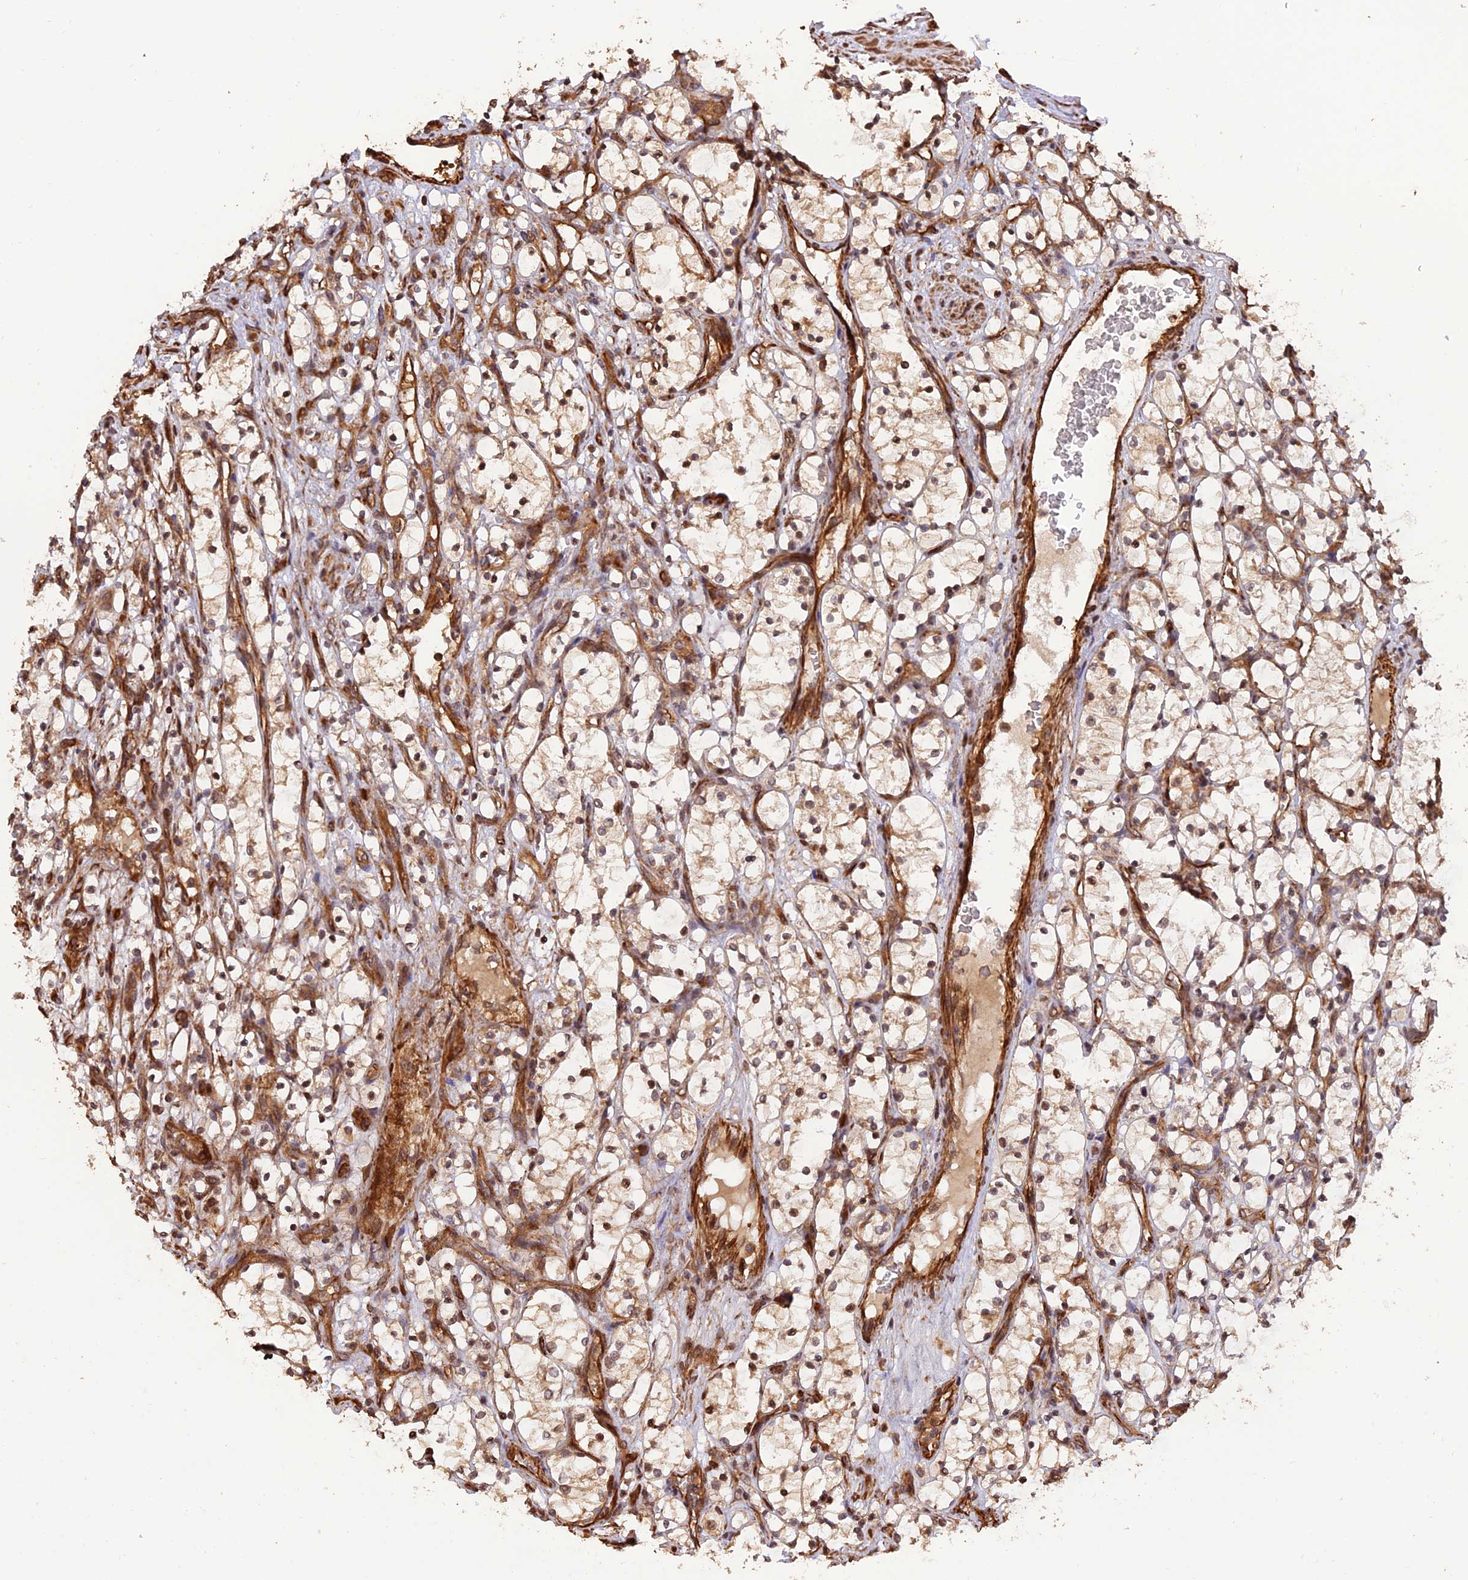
{"staining": {"intensity": "weak", "quantity": ">75%", "location": "cytoplasmic/membranous"}, "tissue": "renal cancer", "cell_type": "Tumor cells", "image_type": "cancer", "snomed": [{"axis": "morphology", "description": "Adenocarcinoma, NOS"}, {"axis": "topography", "description": "Kidney"}], "caption": "This histopathology image shows immunohistochemistry (IHC) staining of renal adenocarcinoma, with low weak cytoplasmic/membranous positivity in about >75% of tumor cells.", "gene": "CREBL2", "patient": {"sex": "female", "age": 69}}